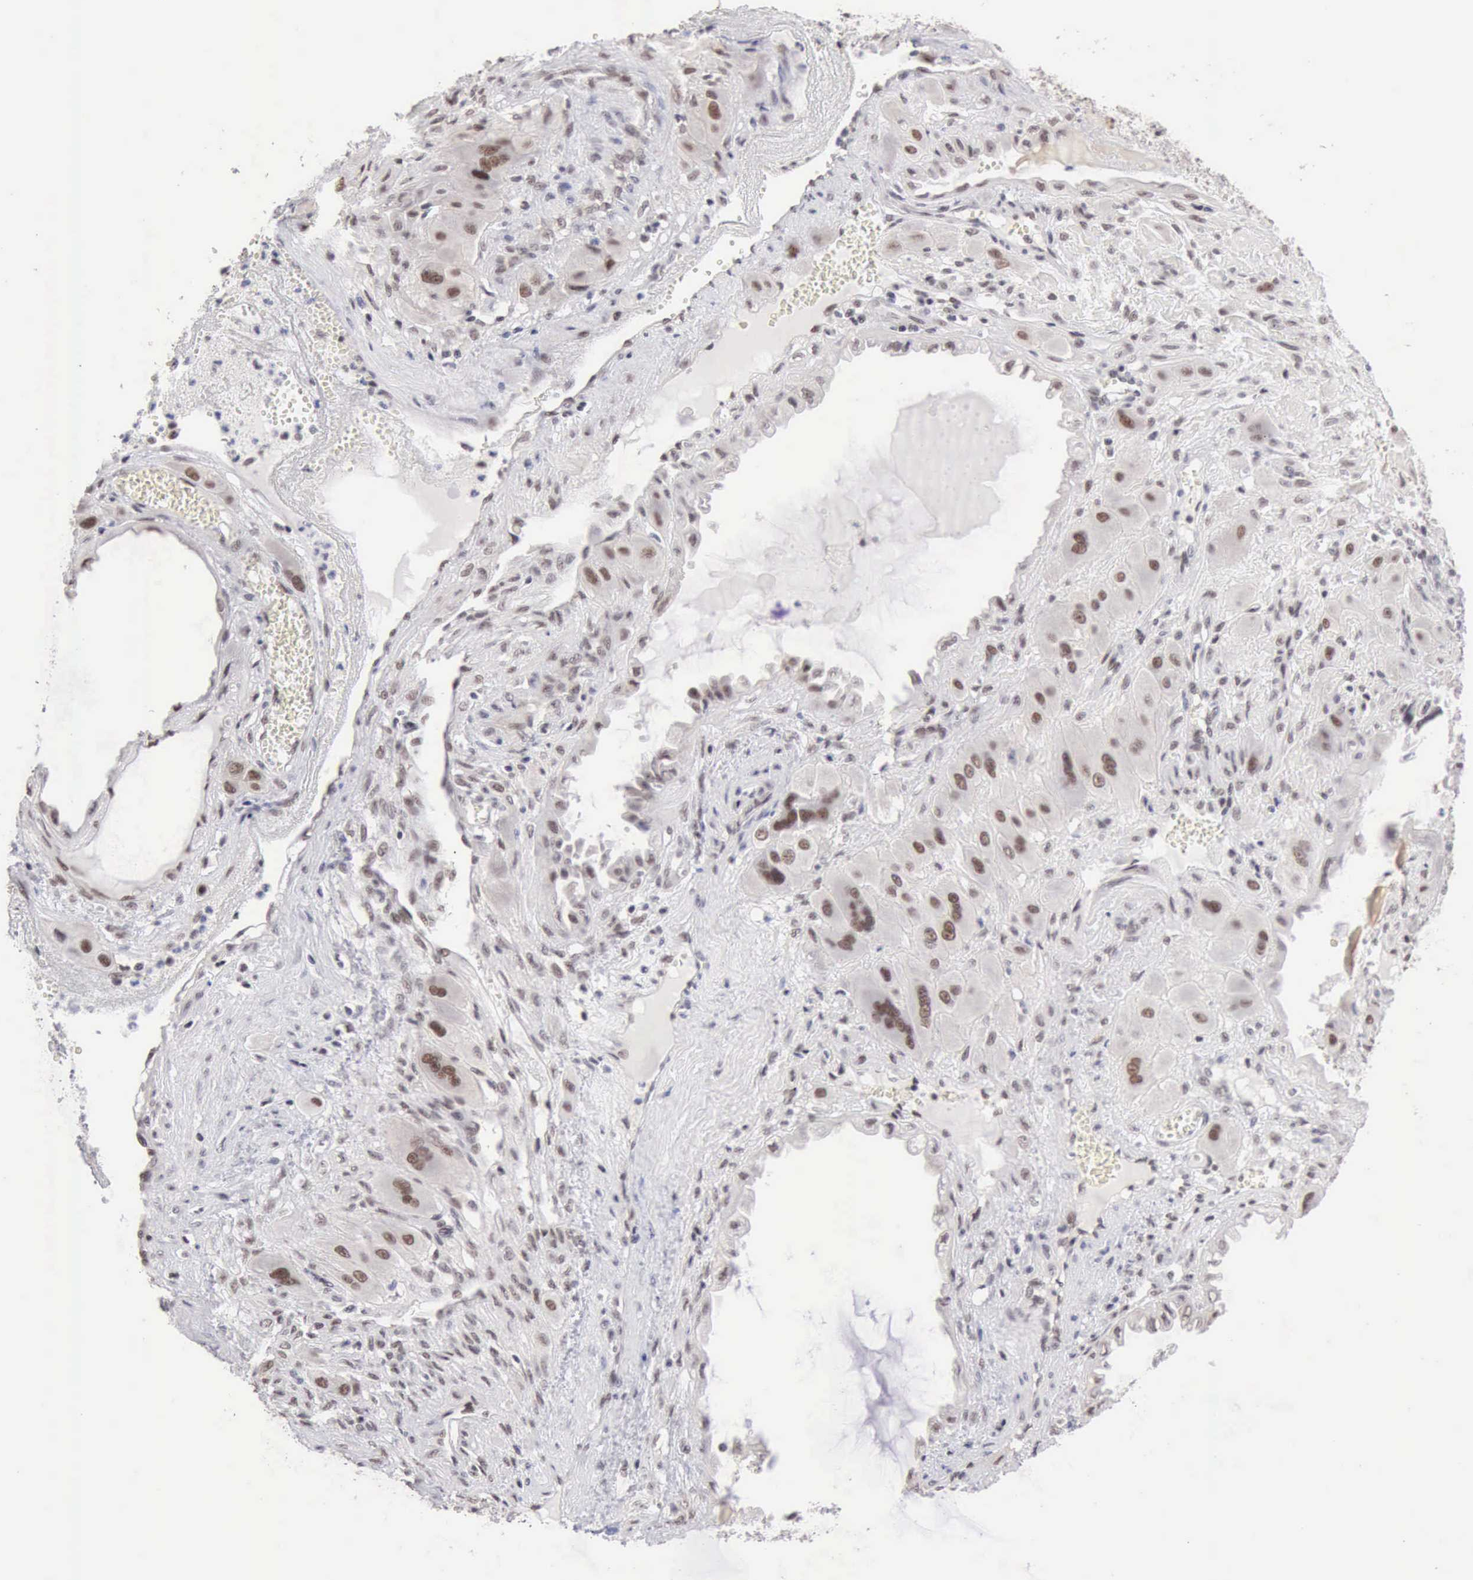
{"staining": {"intensity": "weak", "quantity": ">75%", "location": "nuclear"}, "tissue": "cervical cancer", "cell_type": "Tumor cells", "image_type": "cancer", "snomed": [{"axis": "morphology", "description": "Squamous cell carcinoma, NOS"}, {"axis": "topography", "description": "Cervix"}], "caption": "Cervical cancer (squamous cell carcinoma) stained with DAB immunohistochemistry (IHC) exhibits low levels of weak nuclear staining in about >75% of tumor cells.", "gene": "TAF1", "patient": {"sex": "female", "age": 34}}